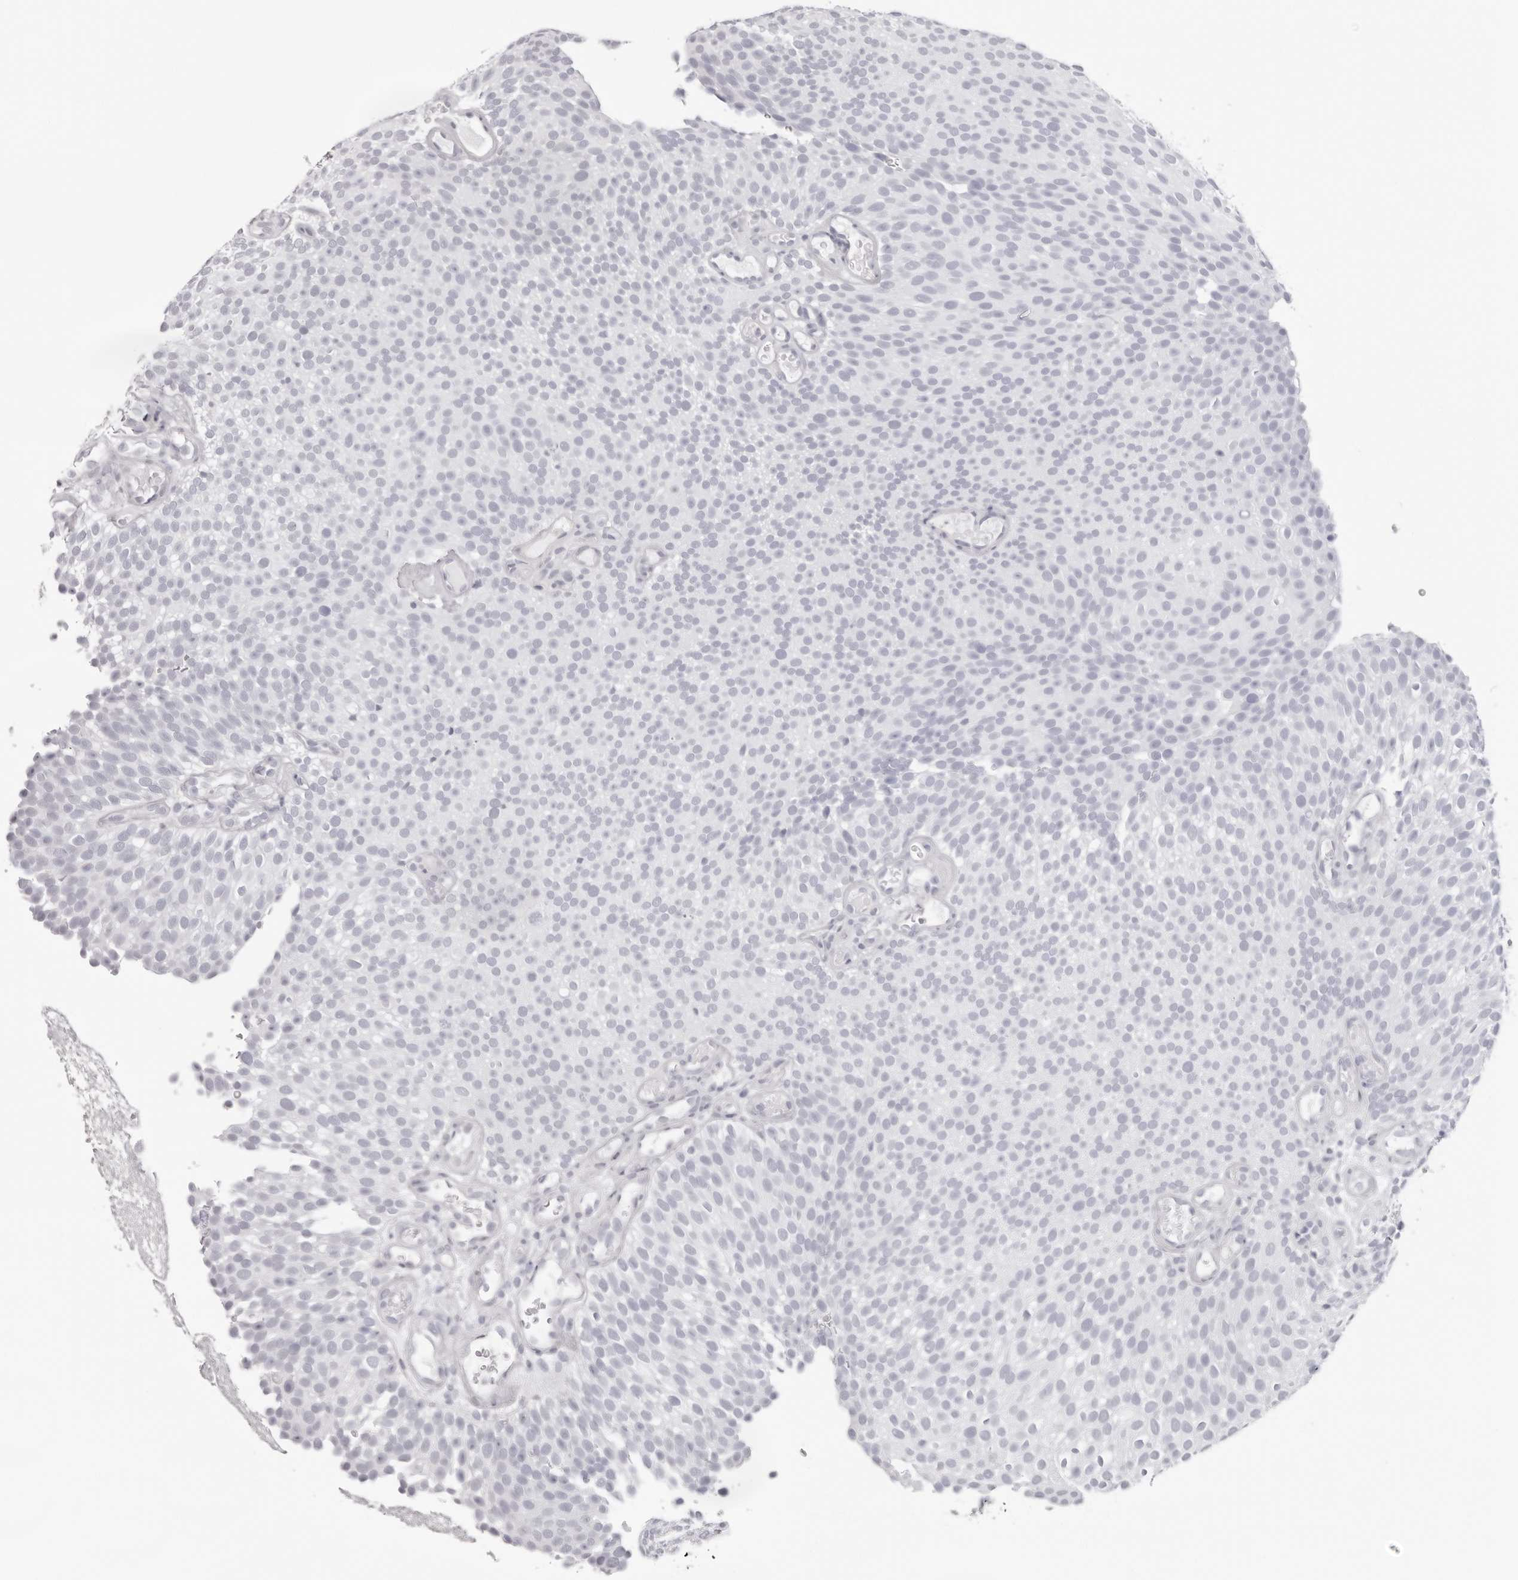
{"staining": {"intensity": "negative", "quantity": "none", "location": "none"}, "tissue": "urothelial cancer", "cell_type": "Tumor cells", "image_type": "cancer", "snomed": [{"axis": "morphology", "description": "Urothelial carcinoma, Low grade"}, {"axis": "topography", "description": "Urinary bladder"}], "caption": "Photomicrograph shows no protein expression in tumor cells of urothelial cancer tissue. The staining is performed using DAB (3,3'-diaminobenzidine) brown chromogen with nuclei counter-stained in using hematoxylin.", "gene": "INSL3", "patient": {"sex": "male", "age": 78}}